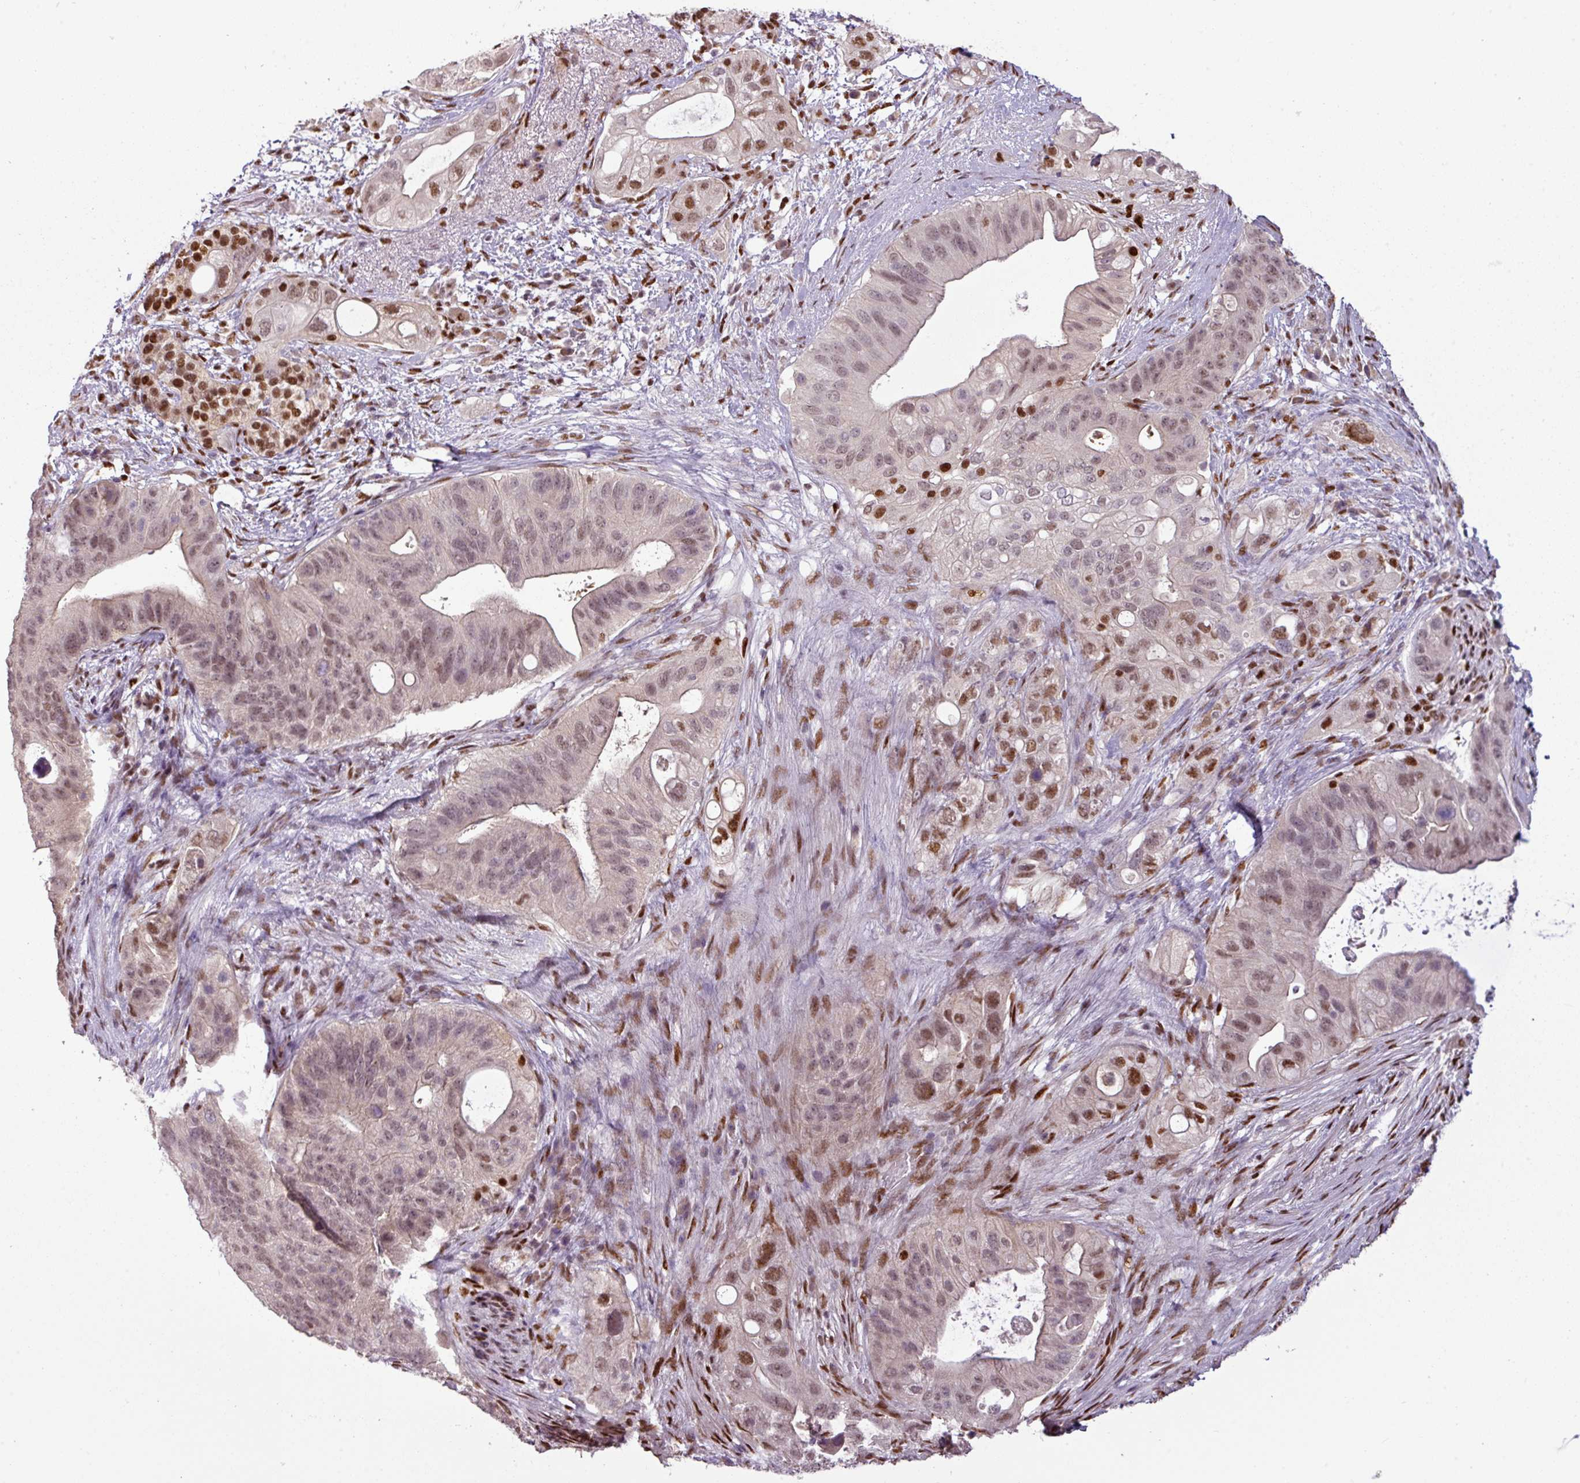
{"staining": {"intensity": "moderate", "quantity": ">75%", "location": "nuclear"}, "tissue": "pancreatic cancer", "cell_type": "Tumor cells", "image_type": "cancer", "snomed": [{"axis": "morphology", "description": "Adenocarcinoma, NOS"}, {"axis": "topography", "description": "Pancreas"}], "caption": "A photomicrograph showing moderate nuclear positivity in approximately >75% of tumor cells in pancreatic cancer, as visualized by brown immunohistochemical staining.", "gene": "IRF2BPL", "patient": {"sex": "female", "age": 72}}